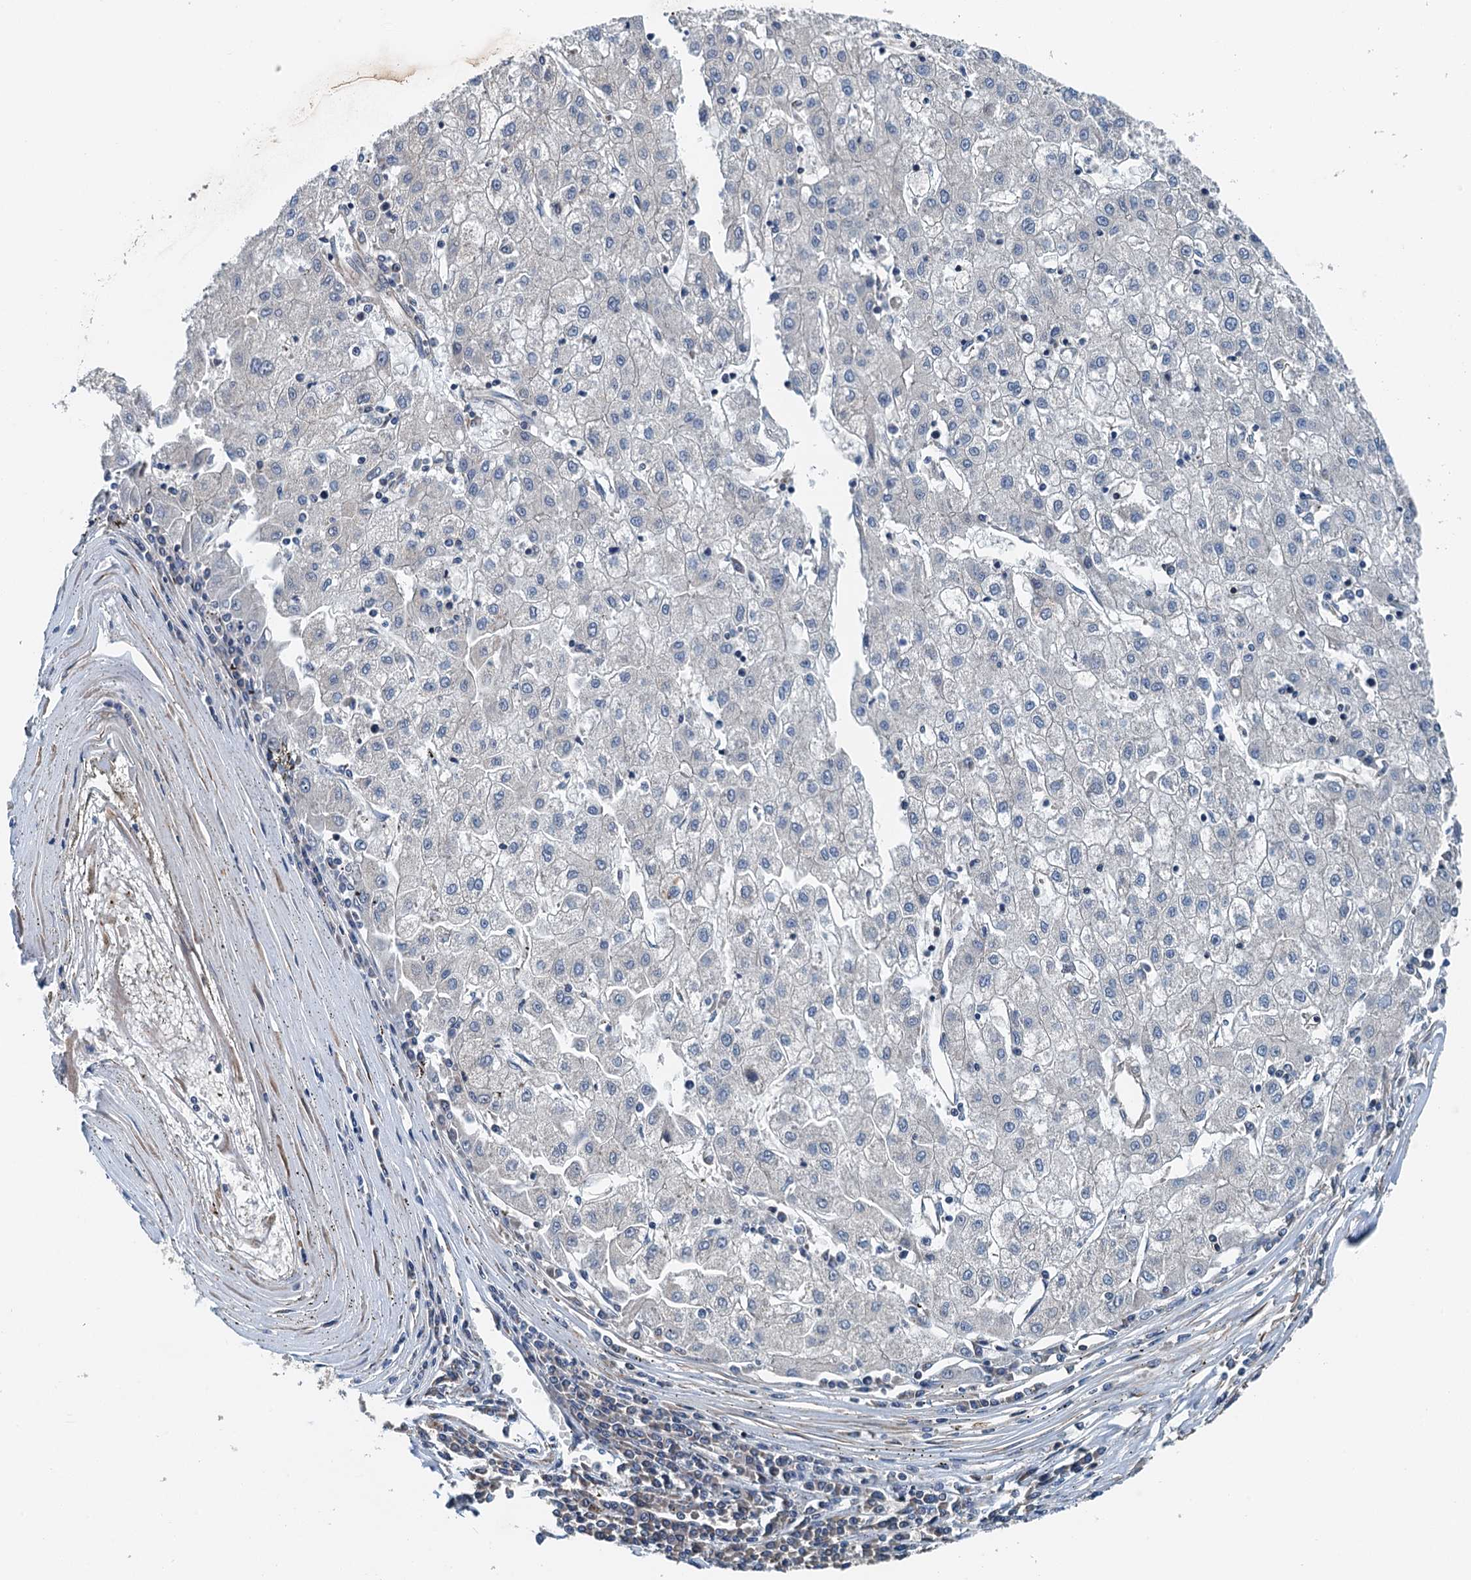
{"staining": {"intensity": "negative", "quantity": "none", "location": "none"}, "tissue": "liver cancer", "cell_type": "Tumor cells", "image_type": "cancer", "snomed": [{"axis": "morphology", "description": "Carcinoma, Hepatocellular, NOS"}, {"axis": "topography", "description": "Liver"}], "caption": "Hepatocellular carcinoma (liver) stained for a protein using IHC demonstrates no positivity tumor cells.", "gene": "PPP1R14D", "patient": {"sex": "male", "age": 72}}